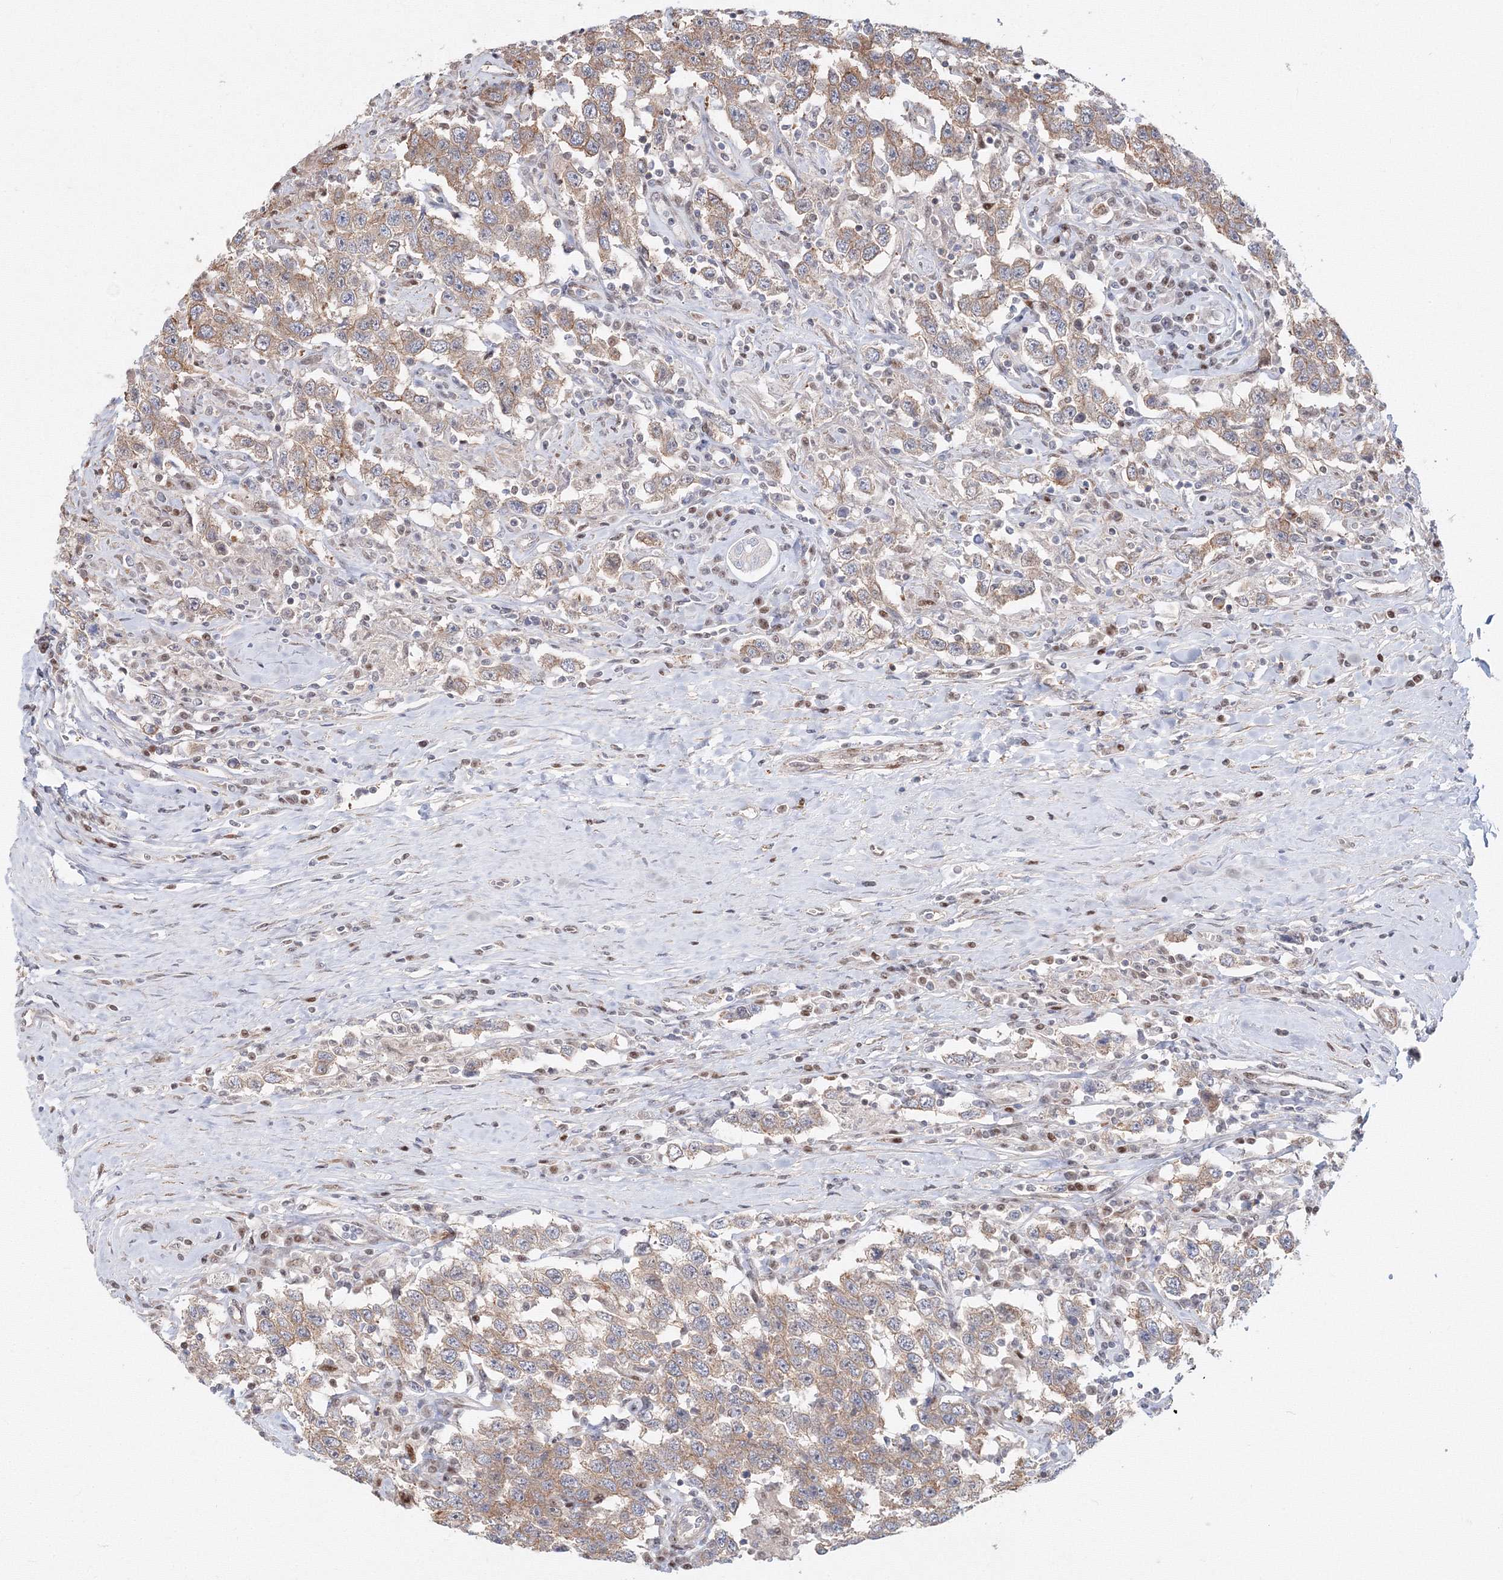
{"staining": {"intensity": "moderate", "quantity": "25%-75%", "location": "cytoplasmic/membranous"}, "tissue": "testis cancer", "cell_type": "Tumor cells", "image_type": "cancer", "snomed": [{"axis": "morphology", "description": "Seminoma, NOS"}, {"axis": "topography", "description": "Testis"}], "caption": "A photomicrograph of human testis cancer stained for a protein exhibits moderate cytoplasmic/membranous brown staining in tumor cells. Immunohistochemistry (ihc) stains the protein of interest in brown and the nuclei are stained blue.", "gene": "ARHGAP21", "patient": {"sex": "male", "age": 41}}